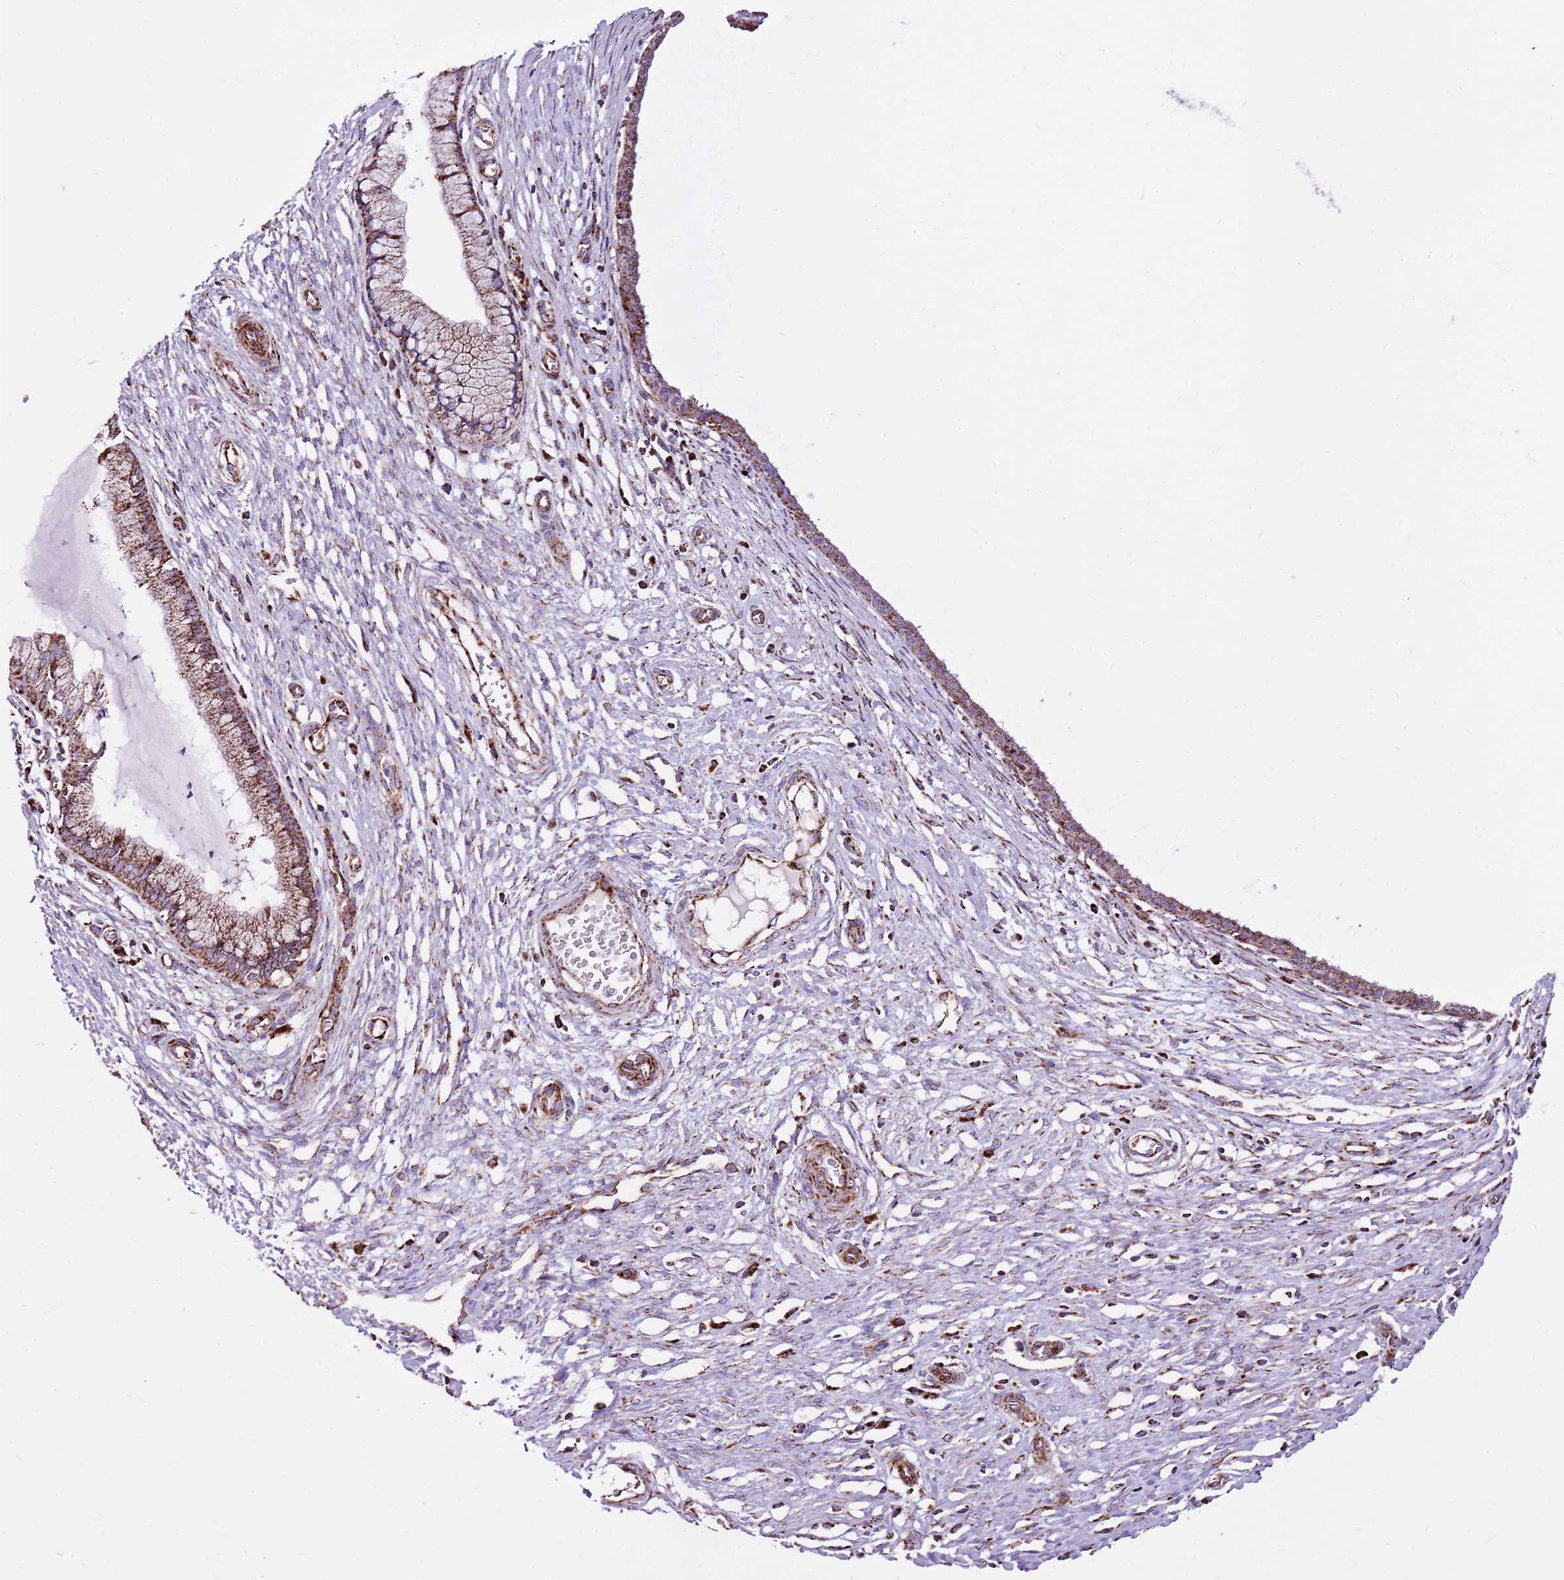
{"staining": {"intensity": "moderate", "quantity": ">75%", "location": "cytoplasmic/membranous"}, "tissue": "cervix", "cell_type": "Glandular cells", "image_type": "normal", "snomed": [{"axis": "morphology", "description": "Normal tissue, NOS"}, {"axis": "topography", "description": "Cervix"}], "caption": "A micrograph showing moderate cytoplasmic/membranous expression in about >75% of glandular cells in normal cervix, as visualized by brown immunohistochemical staining.", "gene": "HECTD4", "patient": {"sex": "female", "age": 55}}